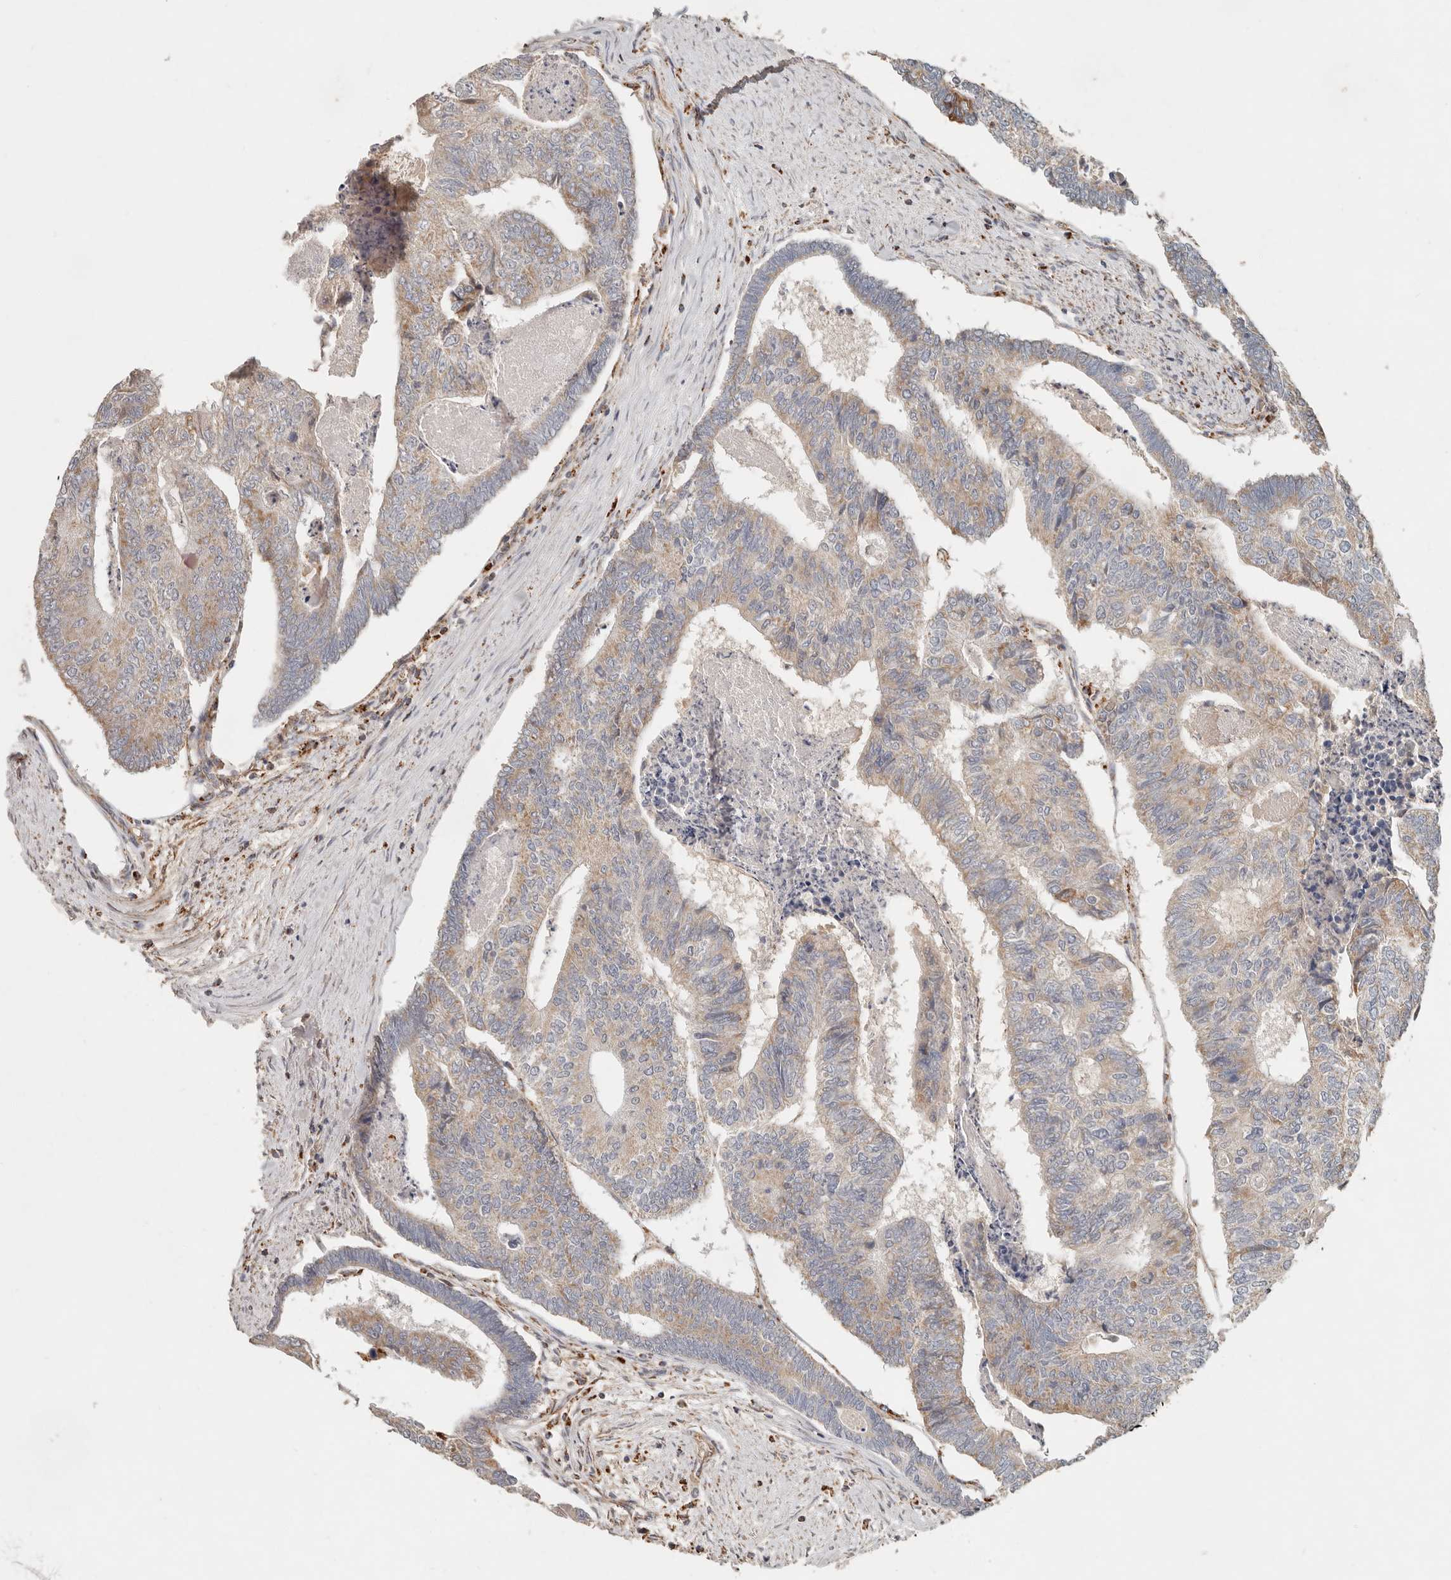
{"staining": {"intensity": "weak", "quantity": ">75%", "location": "cytoplasmic/membranous"}, "tissue": "colorectal cancer", "cell_type": "Tumor cells", "image_type": "cancer", "snomed": [{"axis": "morphology", "description": "Adenocarcinoma, NOS"}, {"axis": "topography", "description": "Colon"}], "caption": "High-power microscopy captured an immunohistochemistry photomicrograph of colorectal adenocarcinoma, revealing weak cytoplasmic/membranous expression in about >75% of tumor cells.", "gene": "ARHGEF10L", "patient": {"sex": "female", "age": 67}}